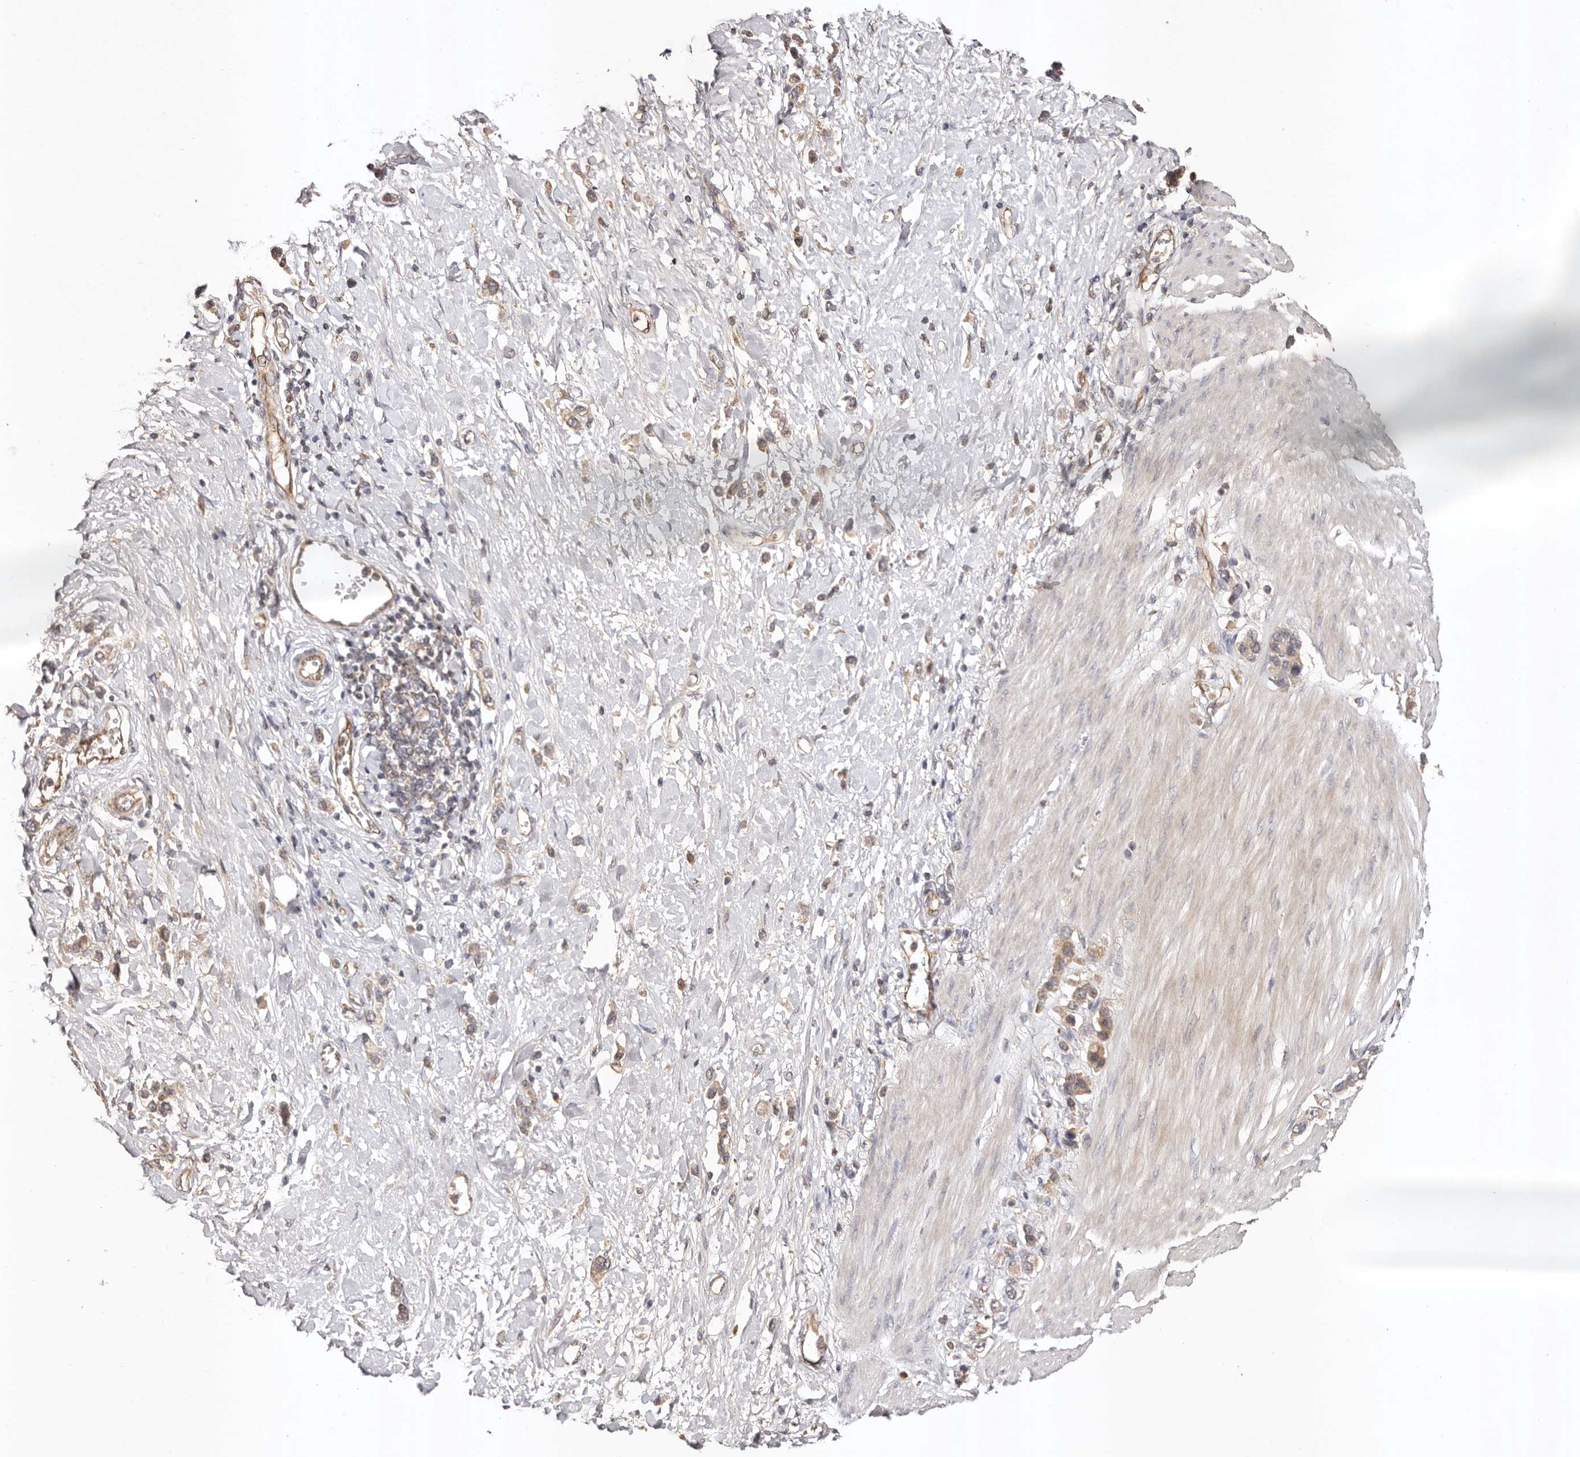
{"staining": {"intensity": "weak", "quantity": ">75%", "location": "cytoplasmic/membranous"}, "tissue": "stomach cancer", "cell_type": "Tumor cells", "image_type": "cancer", "snomed": [{"axis": "morphology", "description": "Adenocarcinoma, NOS"}, {"axis": "topography", "description": "Stomach"}], "caption": "There is low levels of weak cytoplasmic/membranous positivity in tumor cells of stomach cancer, as demonstrated by immunohistochemical staining (brown color).", "gene": "UBR2", "patient": {"sex": "female", "age": 65}}